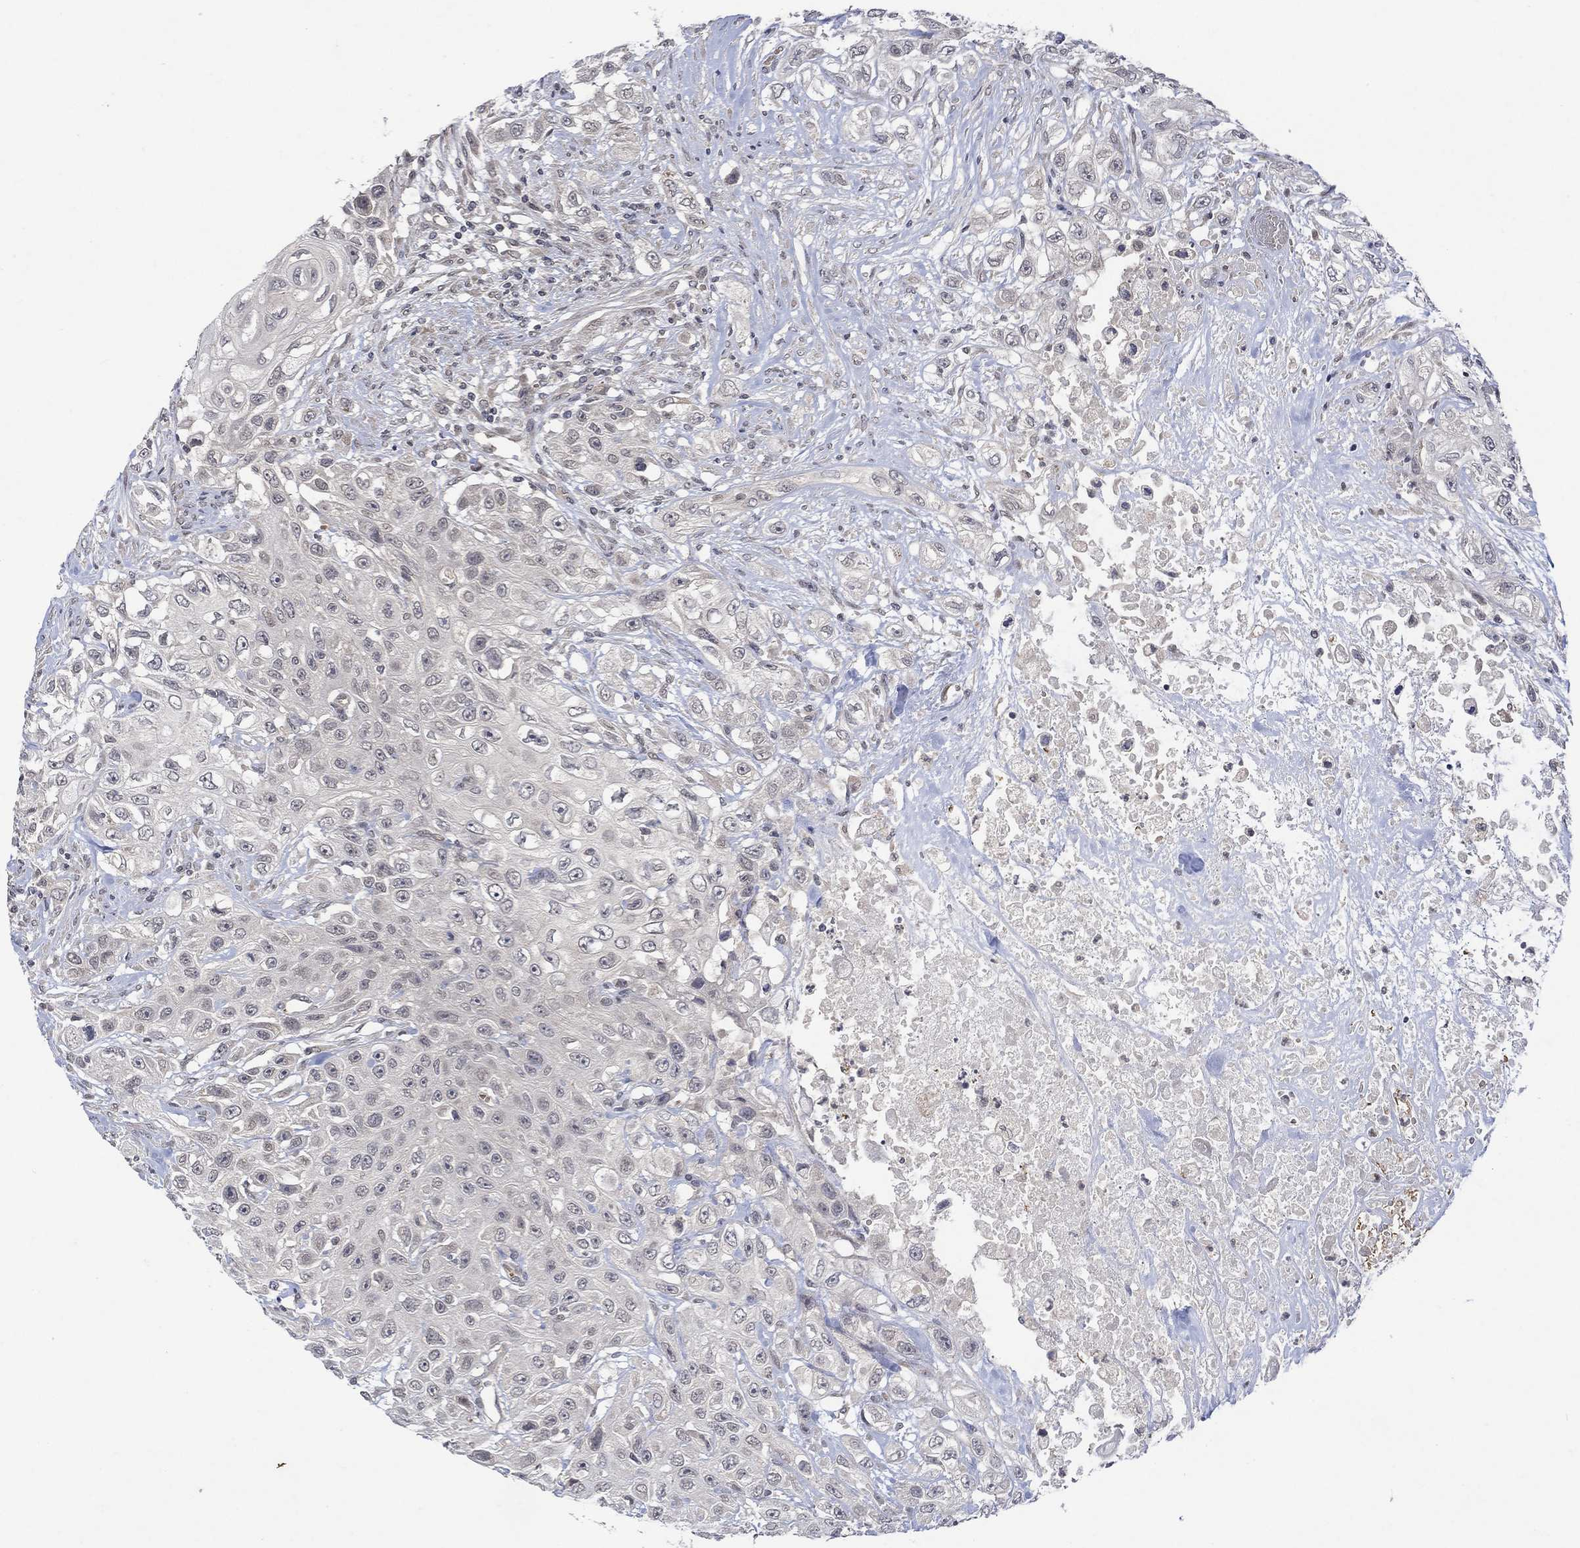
{"staining": {"intensity": "negative", "quantity": "none", "location": "none"}, "tissue": "urothelial cancer", "cell_type": "Tumor cells", "image_type": "cancer", "snomed": [{"axis": "morphology", "description": "Urothelial carcinoma, High grade"}, {"axis": "topography", "description": "Urinary bladder"}], "caption": "This is an immunohistochemistry (IHC) micrograph of high-grade urothelial carcinoma. There is no staining in tumor cells.", "gene": "GRIN2D", "patient": {"sex": "female", "age": 56}}